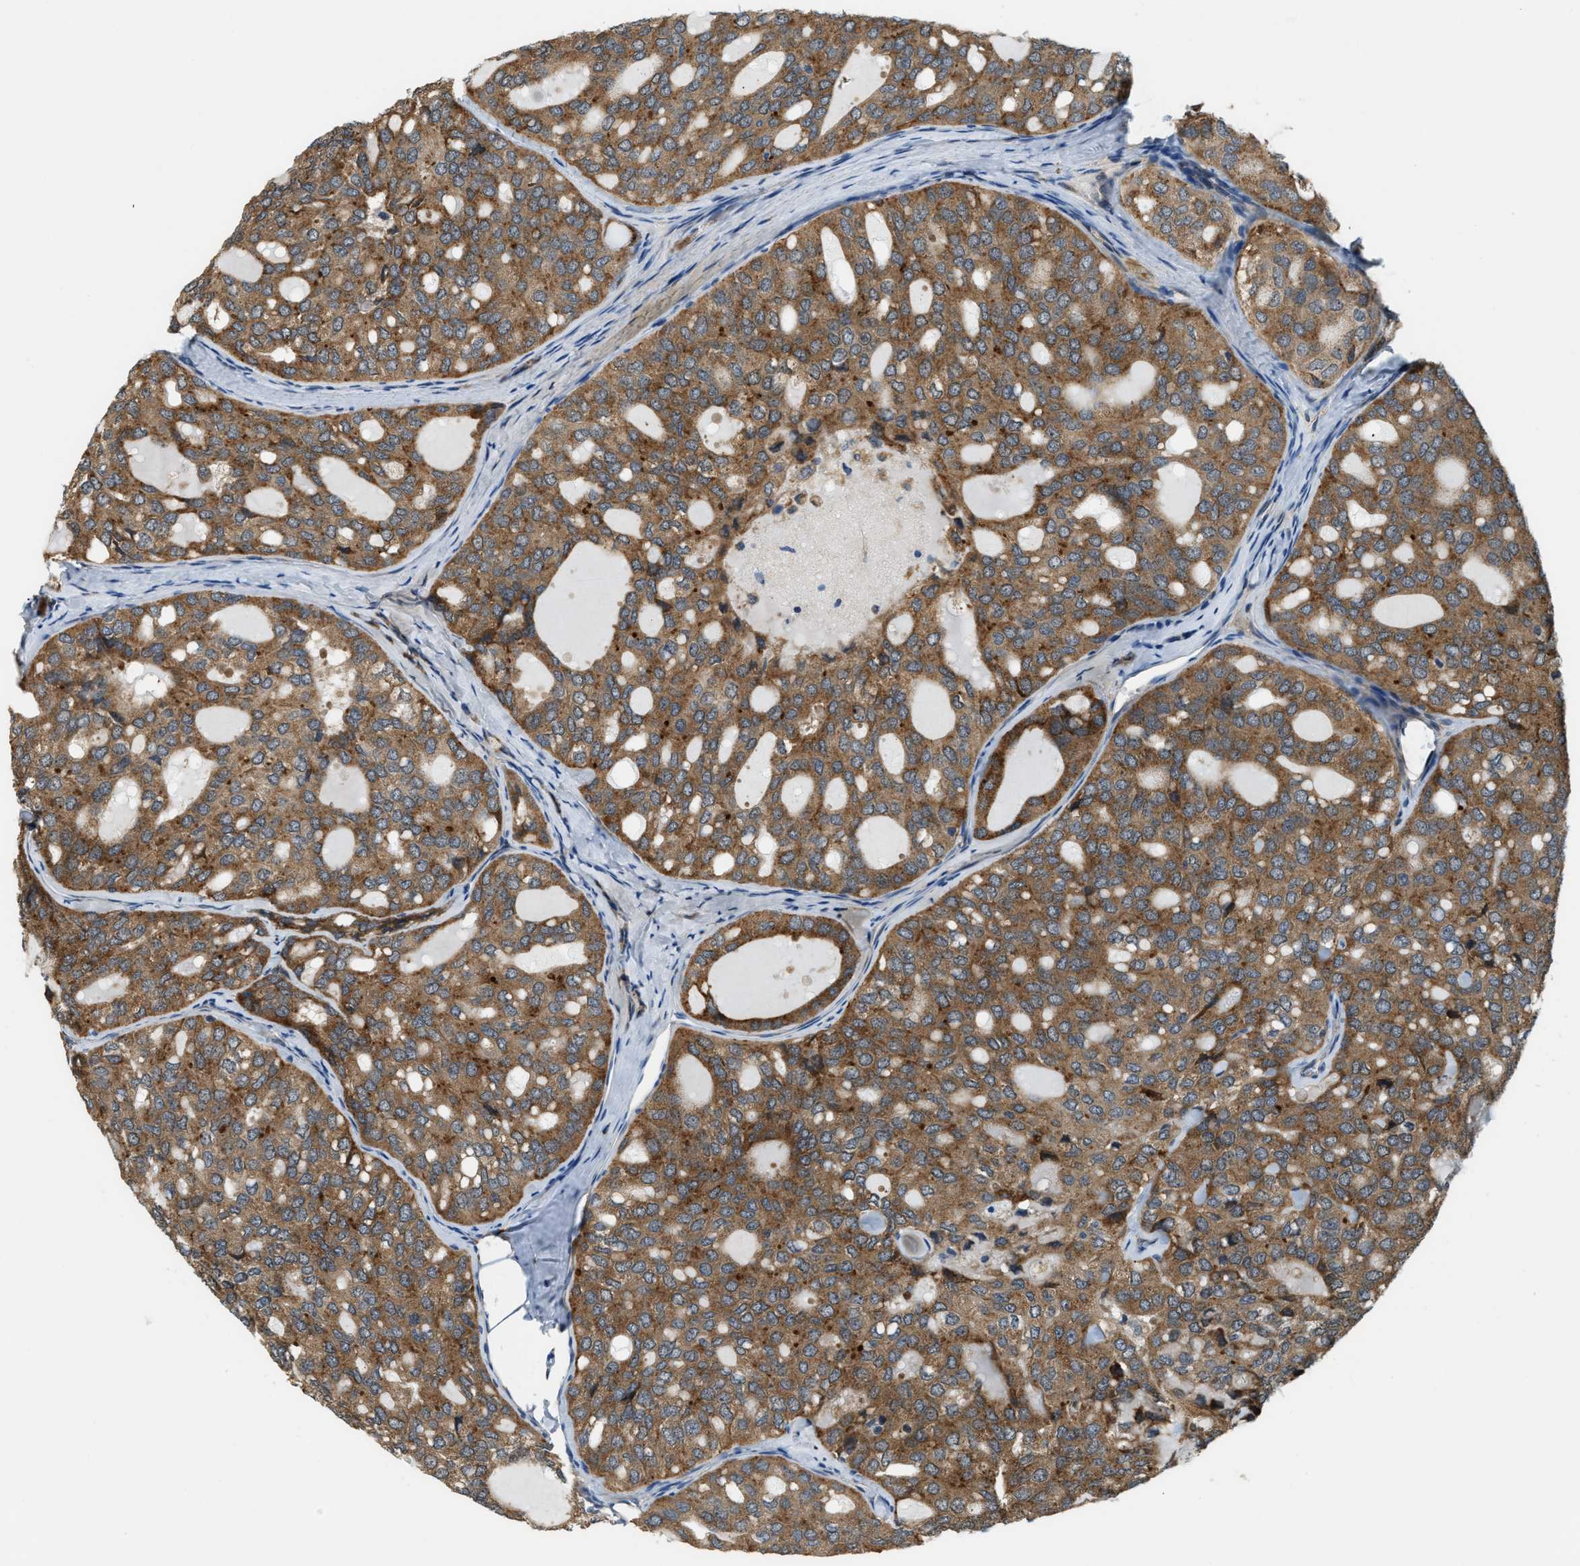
{"staining": {"intensity": "moderate", "quantity": ">75%", "location": "cytoplasmic/membranous"}, "tissue": "thyroid cancer", "cell_type": "Tumor cells", "image_type": "cancer", "snomed": [{"axis": "morphology", "description": "Follicular adenoma carcinoma, NOS"}, {"axis": "topography", "description": "Thyroid gland"}], "caption": "The immunohistochemical stain shows moderate cytoplasmic/membranous staining in tumor cells of follicular adenoma carcinoma (thyroid) tissue.", "gene": "STARD3NL", "patient": {"sex": "male", "age": 75}}